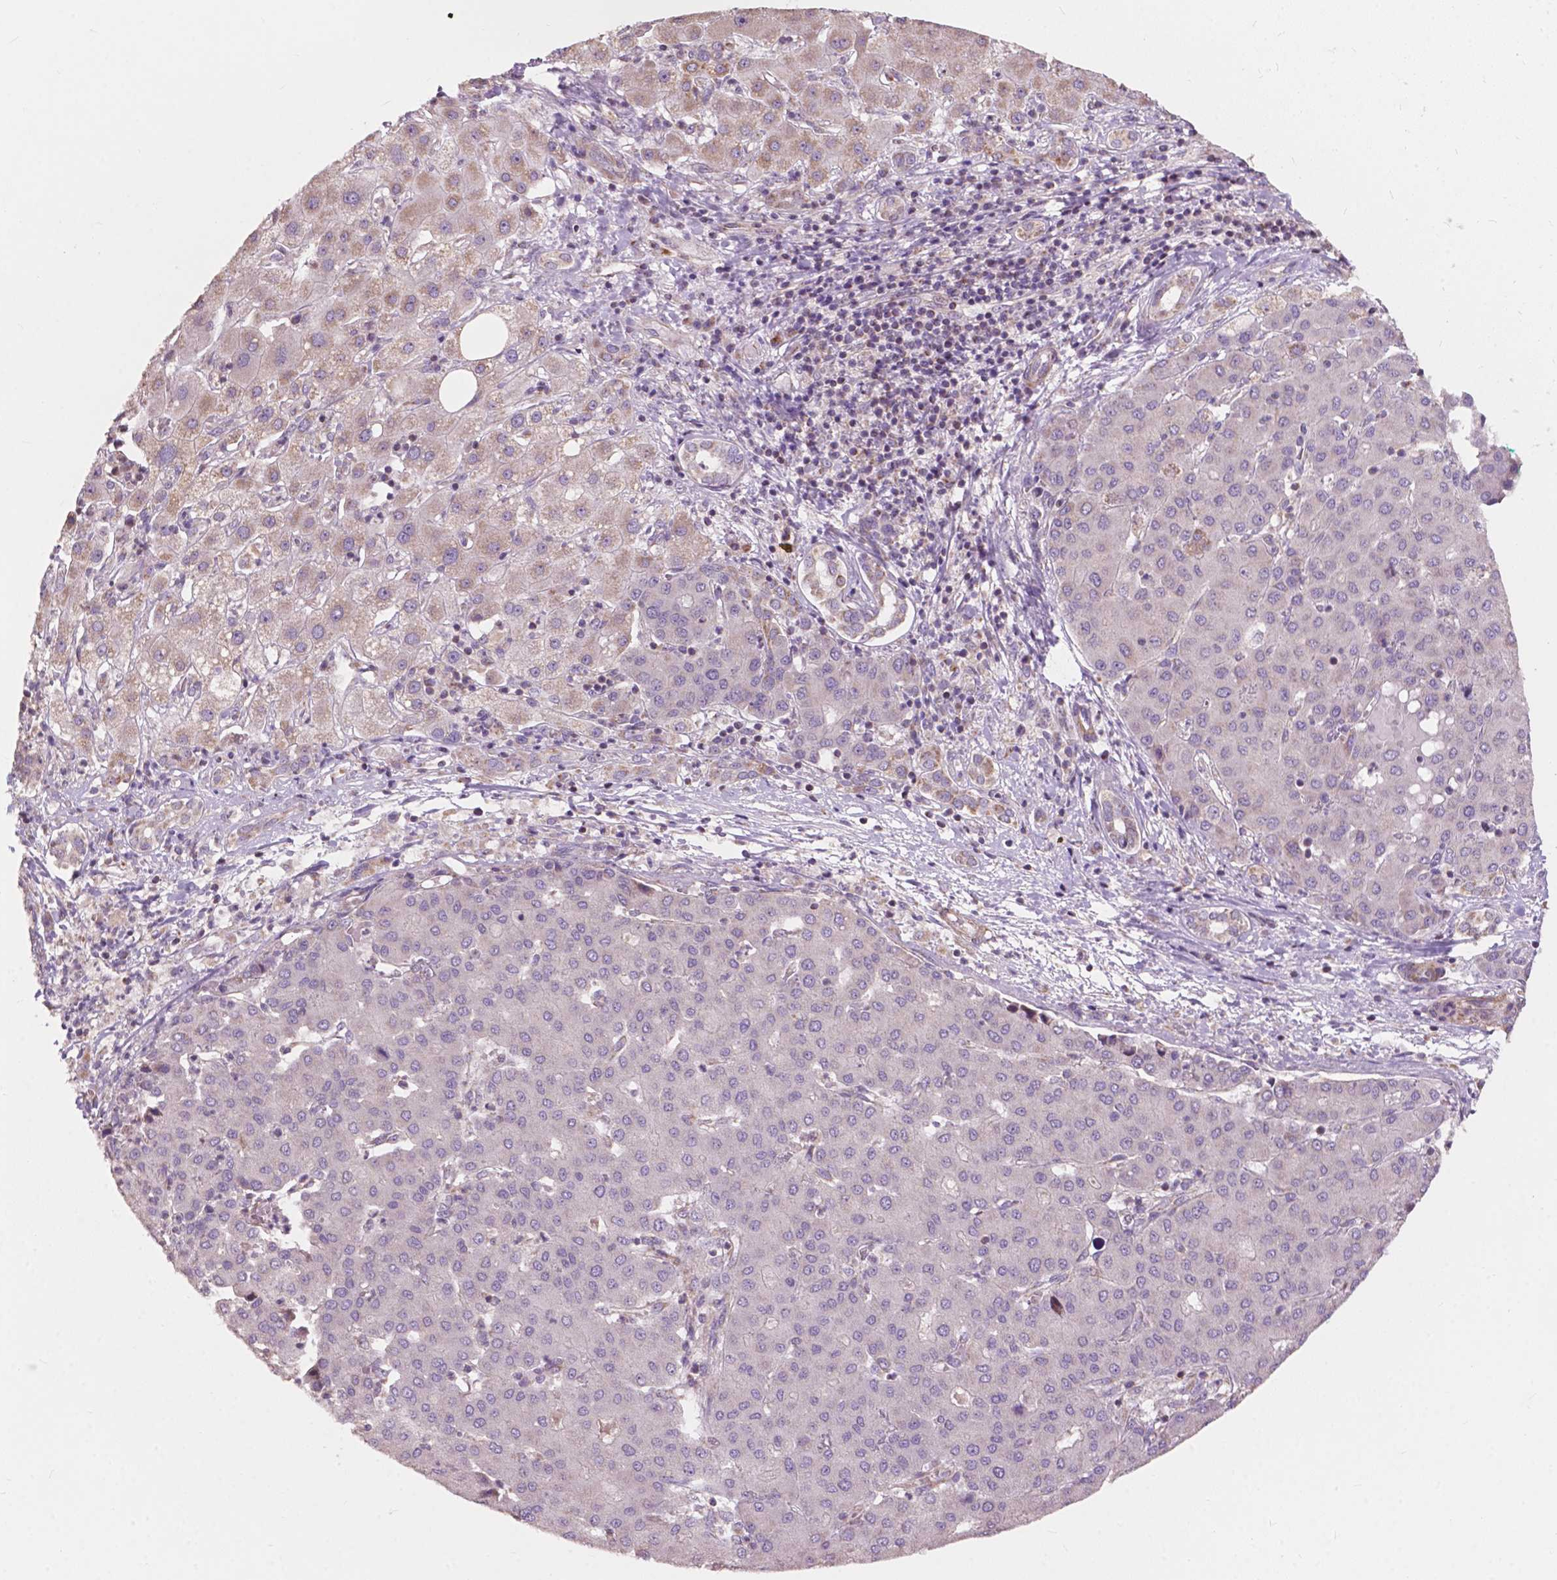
{"staining": {"intensity": "negative", "quantity": "none", "location": "none"}, "tissue": "liver cancer", "cell_type": "Tumor cells", "image_type": "cancer", "snomed": [{"axis": "morphology", "description": "Carcinoma, Hepatocellular, NOS"}, {"axis": "topography", "description": "Liver"}], "caption": "Human hepatocellular carcinoma (liver) stained for a protein using immunohistochemistry (IHC) shows no positivity in tumor cells.", "gene": "NDUFA10", "patient": {"sex": "male", "age": 65}}